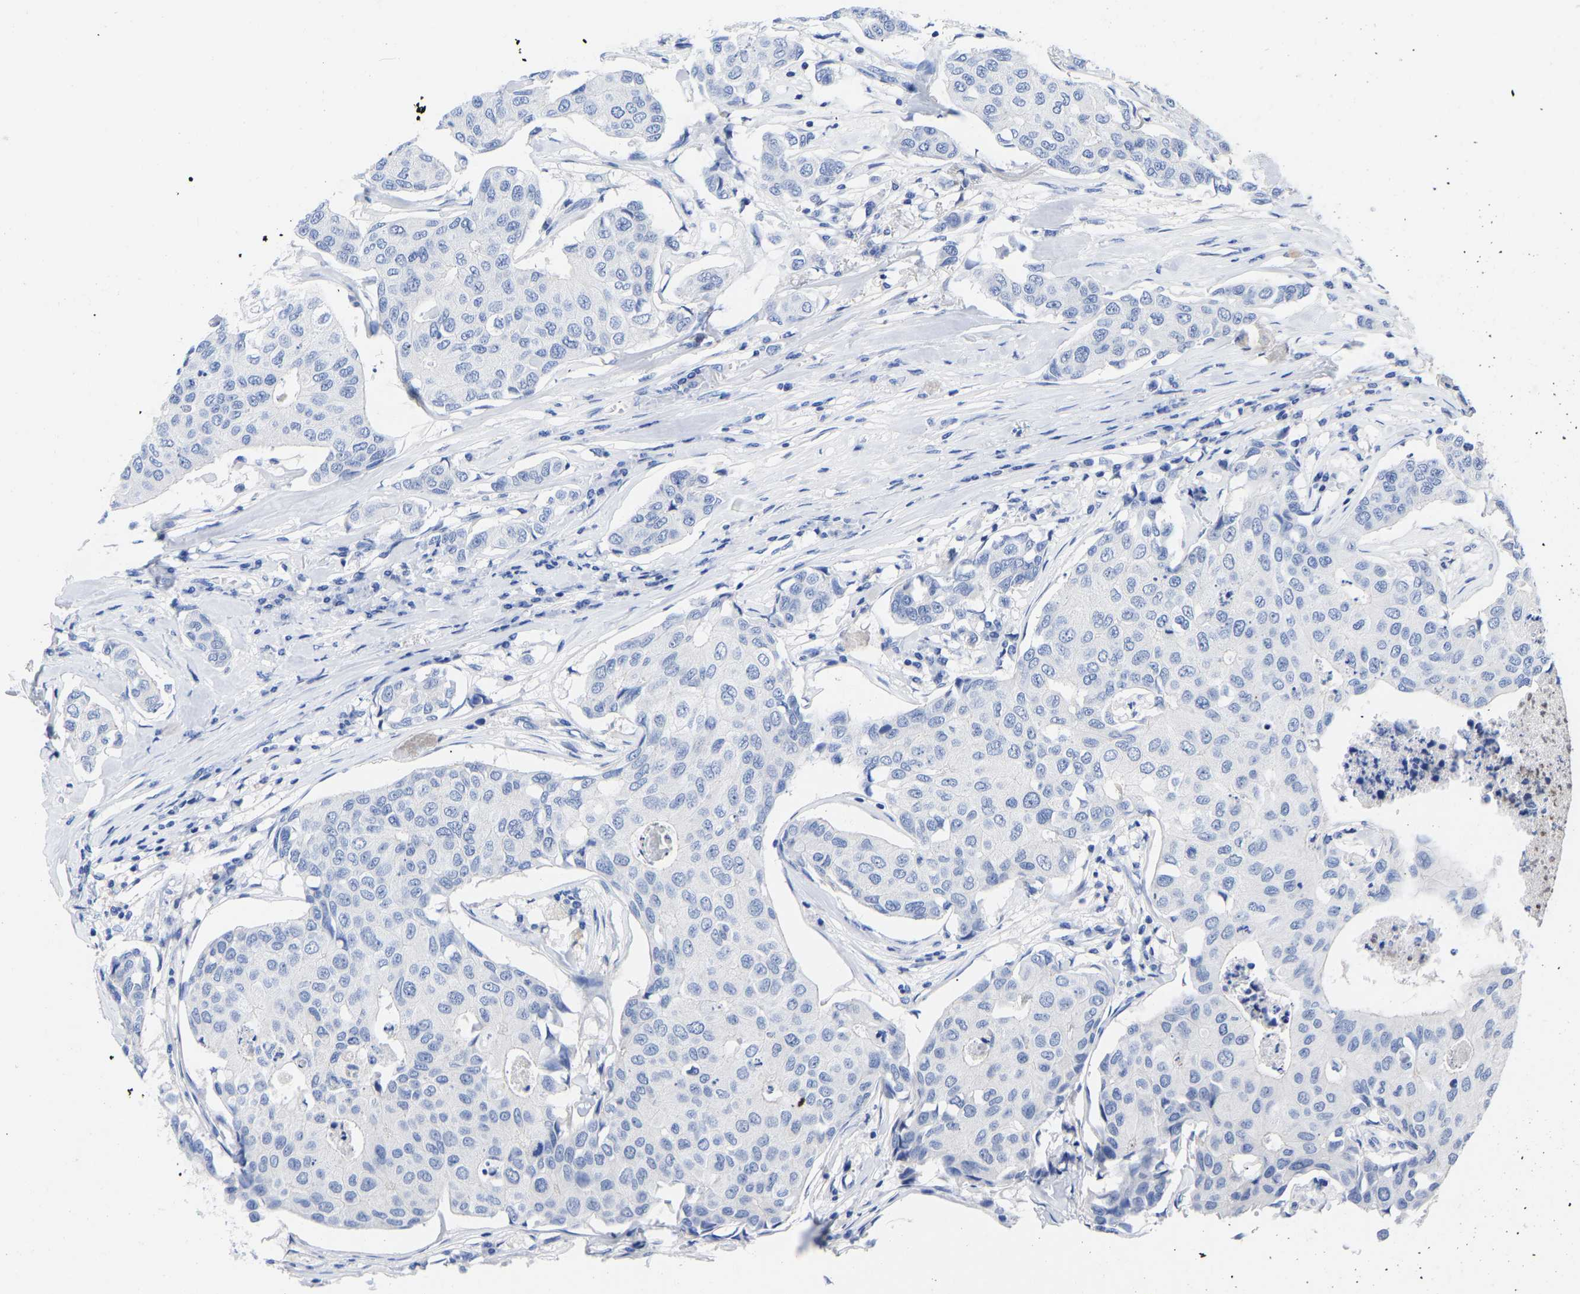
{"staining": {"intensity": "negative", "quantity": "none", "location": "none"}, "tissue": "breast cancer", "cell_type": "Tumor cells", "image_type": "cancer", "snomed": [{"axis": "morphology", "description": "Duct carcinoma"}, {"axis": "topography", "description": "Breast"}], "caption": "DAB (3,3'-diaminobenzidine) immunohistochemical staining of human breast cancer displays no significant staining in tumor cells.", "gene": "GPA33", "patient": {"sex": "female", "age": 80}}